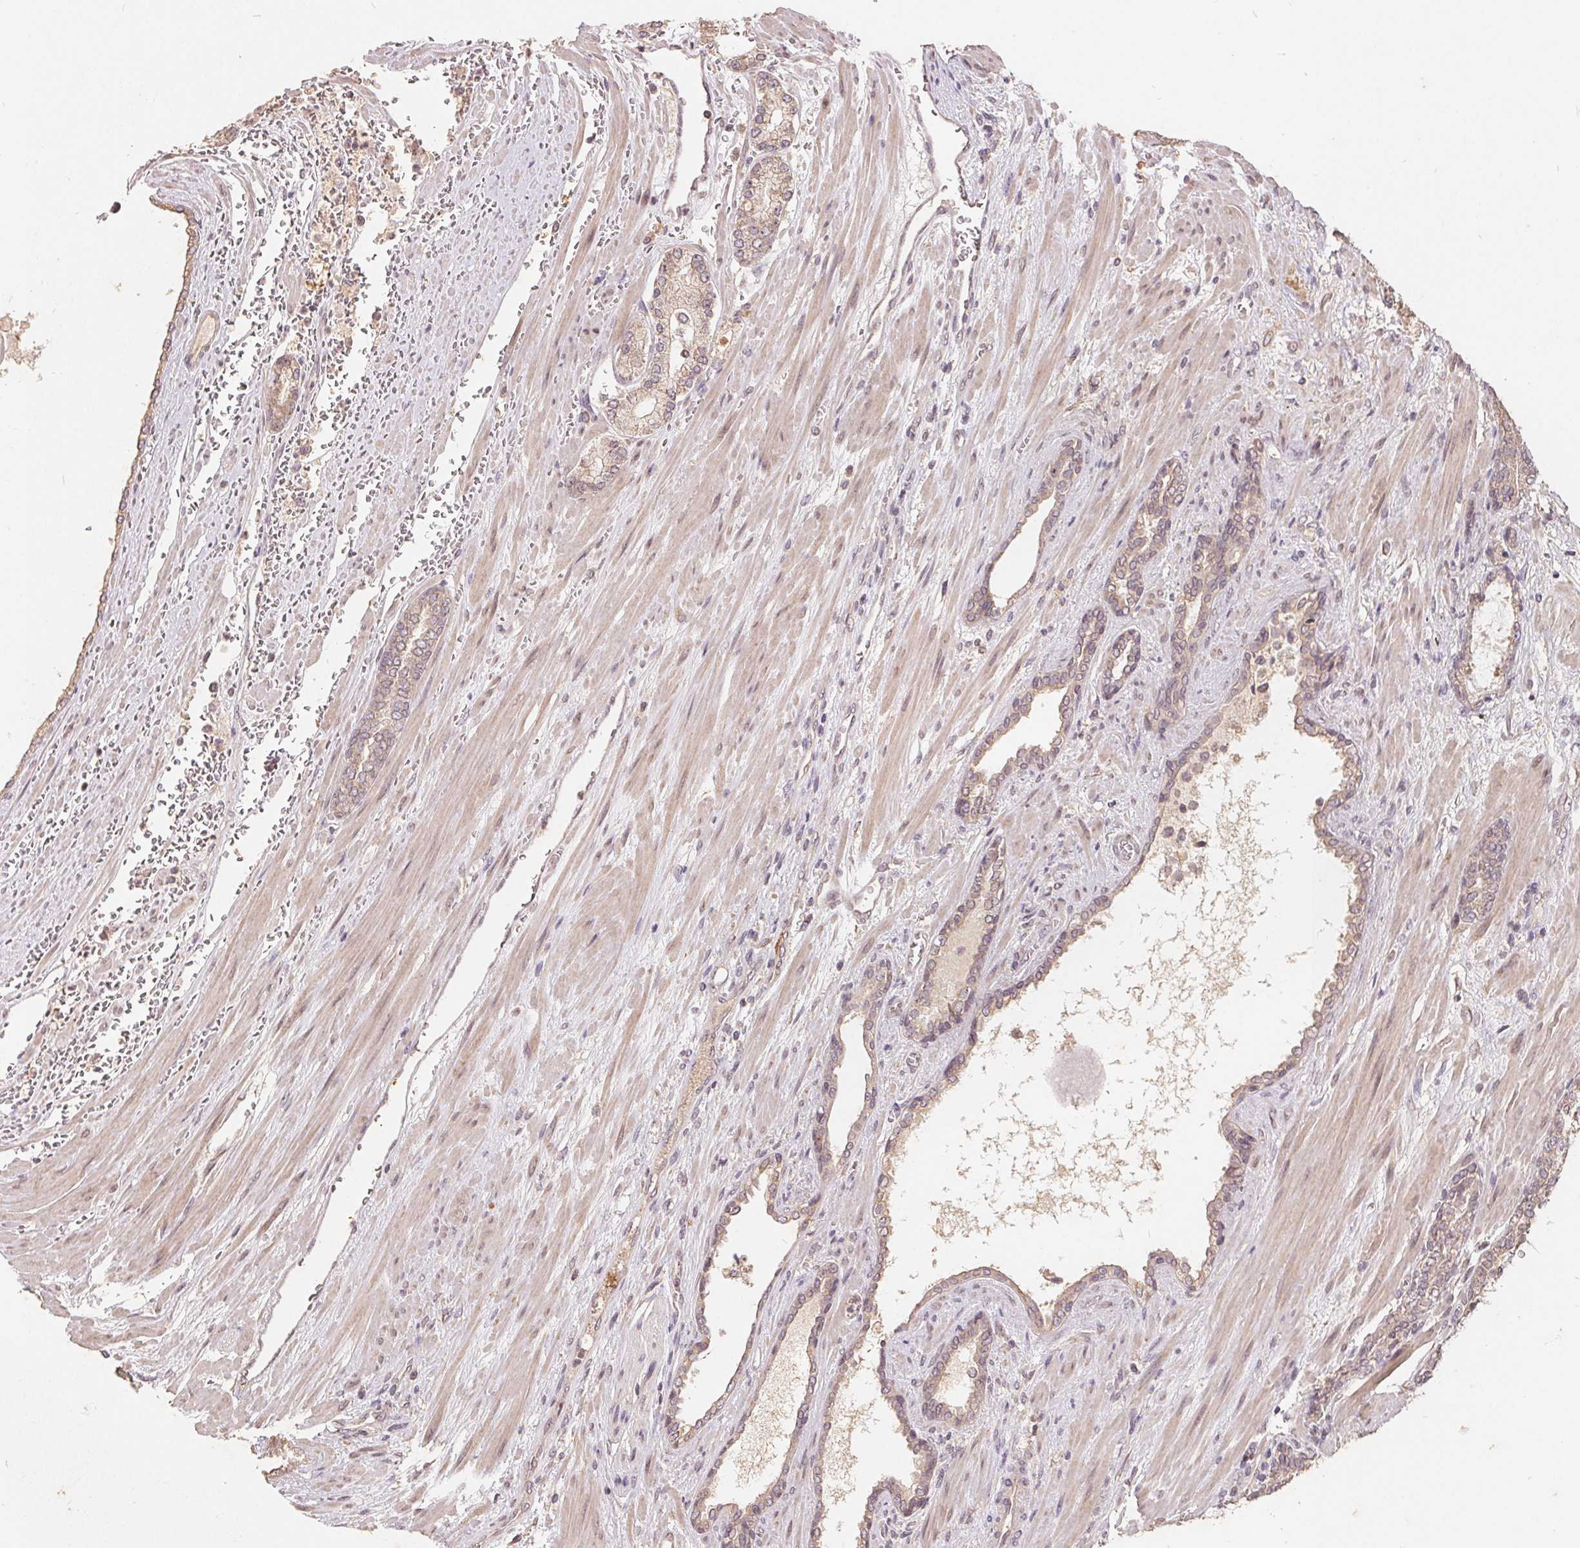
{"staining": {"intensity": "weak", "quantity": ">75%", "location": "cytoplasmic/membranous"}, "tissue": "prostate cancer", "cell_type": "Tumor cells", "image_type": "cancer", "snomed": [{"axis": "morphology", "description": "Adenocarcinoma, High grade"}, {"axis": "topography", "description": "Prostate"}], "caption": "DAB (3,3'-diaminobenzidine) immunohistochemical staining of human prostate cancer reveals weak cytoplasmic/membranous protein staining in approximately >75% of tumor cells.", "gene": "CDIPT", "patient": {"sex": "male", "age": 64}}